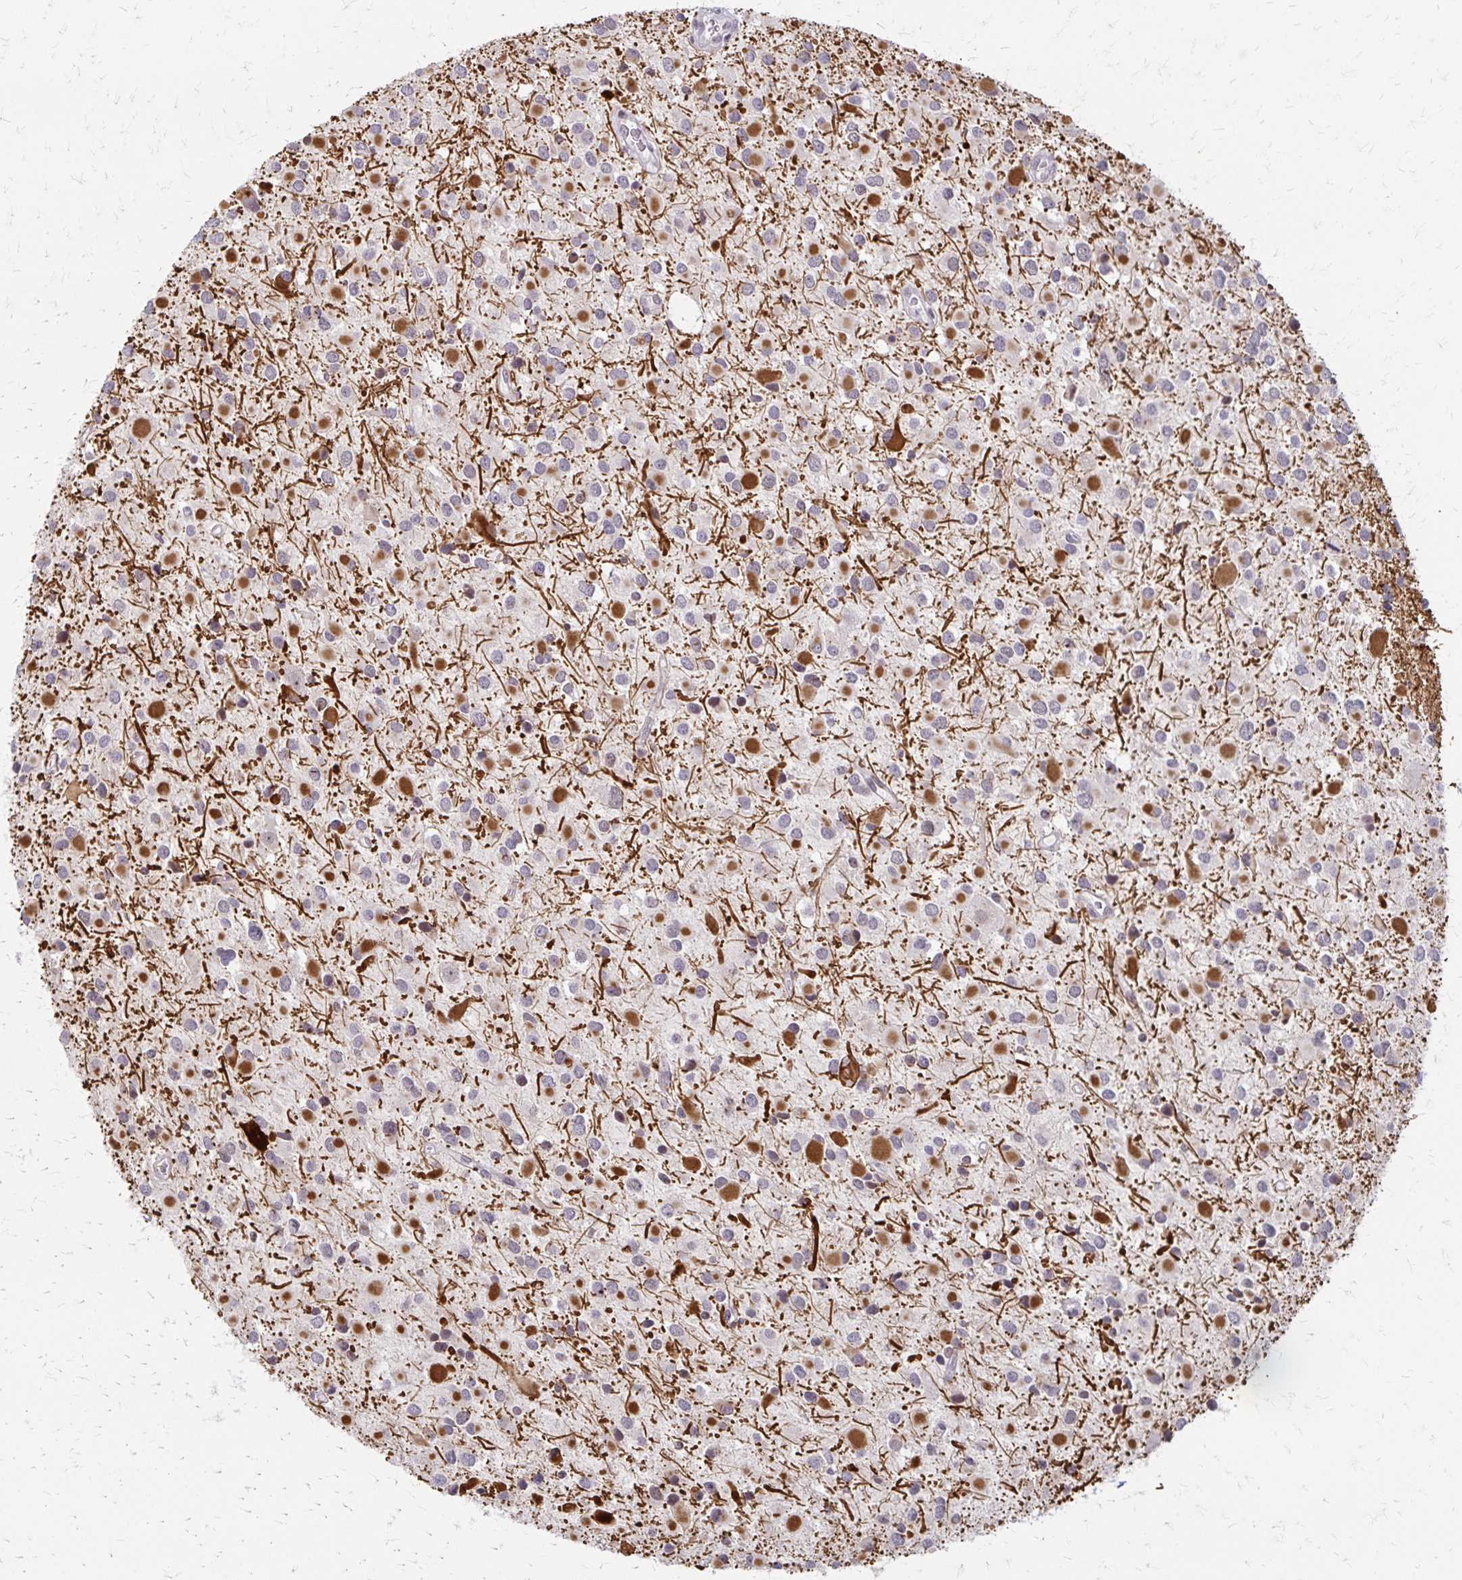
{"staining": {"intensity": "strong", "quantity": "<25%", "location": "cytoplasmic/membranous"}, "tissue": "glioma", "cell_type": "Tumor cells", "image_type": "cancer", "snomed": [{"axis": "morphology", "description": "Glioma, malignant, Low grade"}, {"axis": "topography", "description": "Brain"}], "caption": "Immunohistochemical staining of human malignant glioma (low-grade) shows medium levels of strong cytoplasmic/membranous expression in about <25% of tumor cells.", "gene": "EED", "patient": {"sex": "female", "age": 32}}